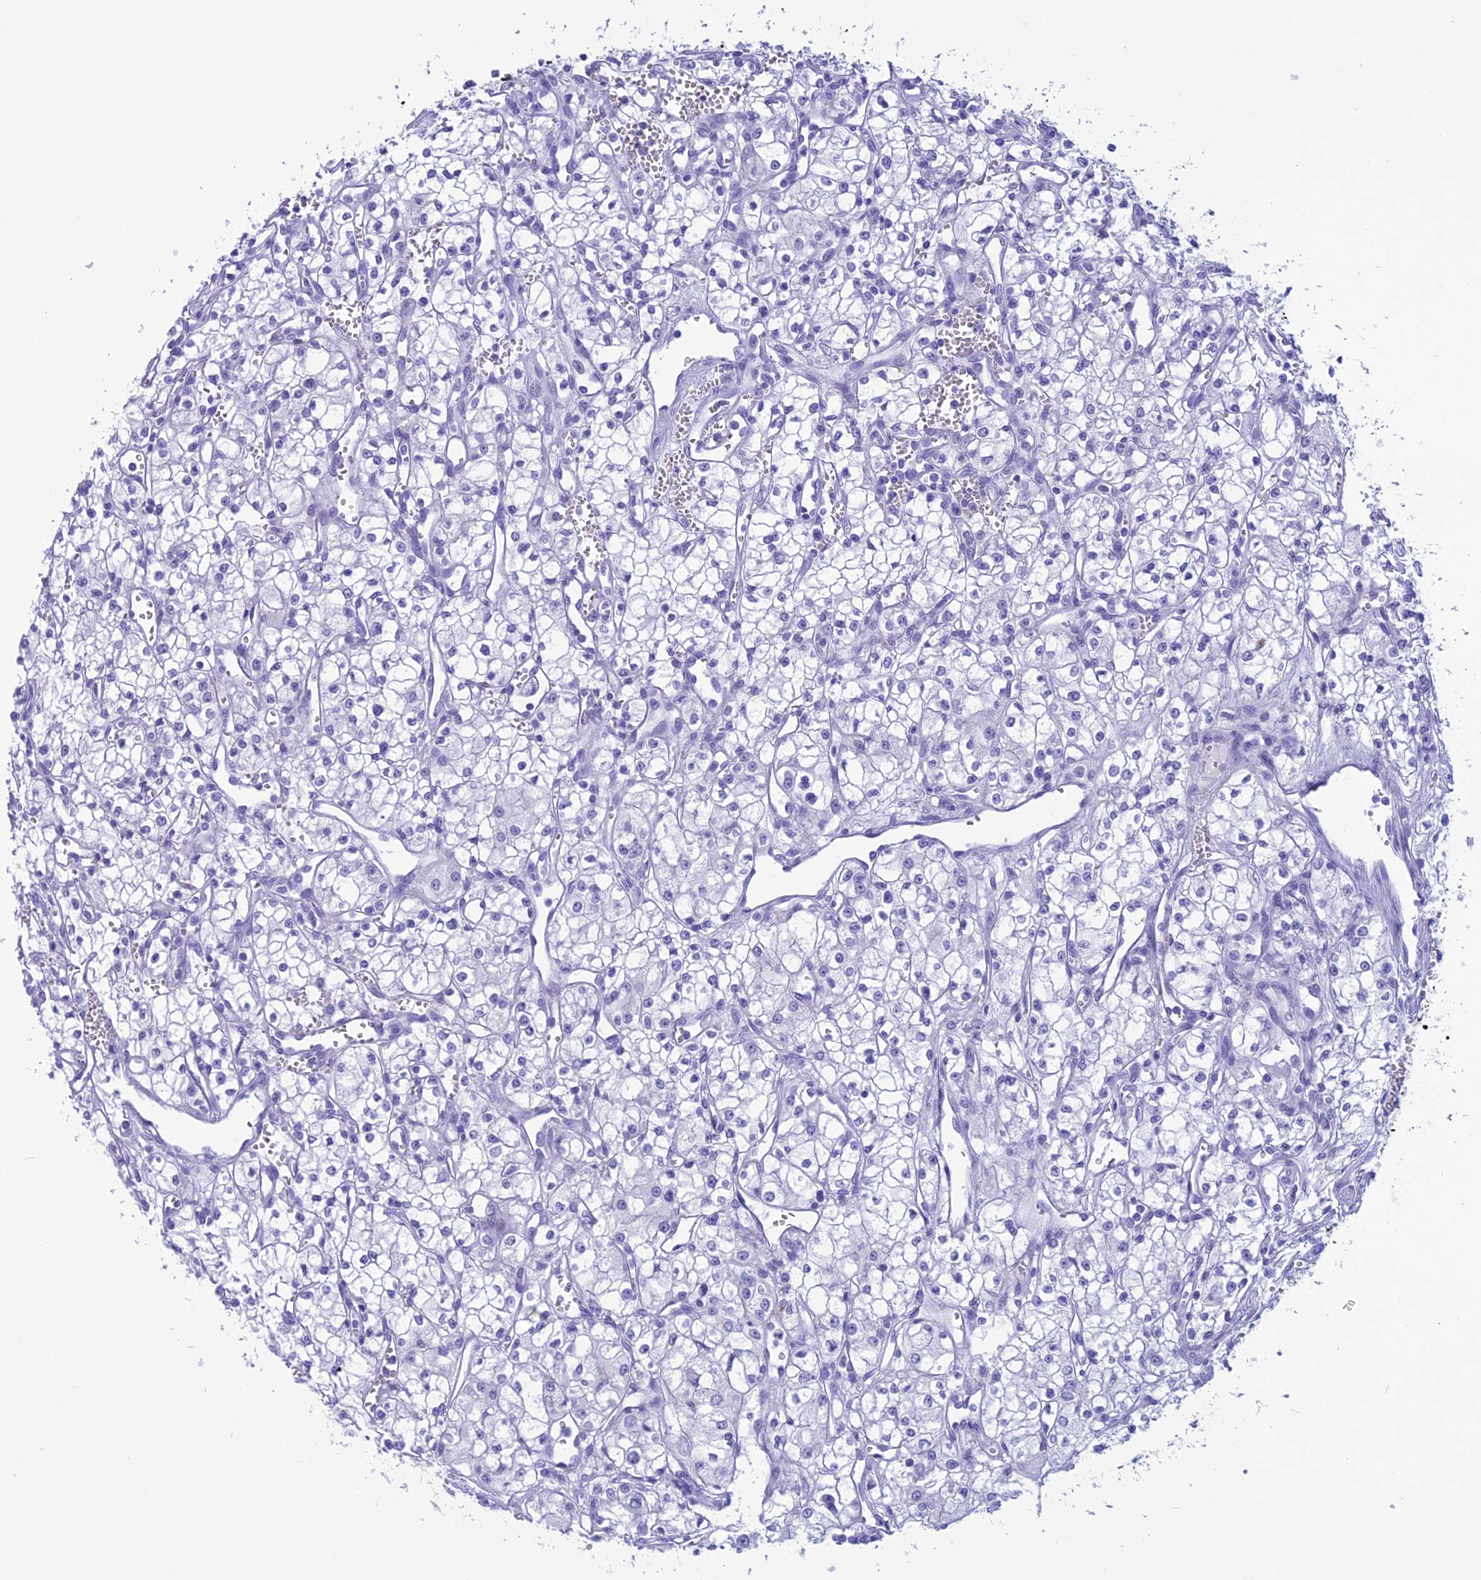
{"staining": {"intensity": "negative", "quantity": "none", "location": "none"}, "tissue": "renal cancer", "cell_type": "Tumor cells", "image_type": "cancer", "snomed": [{"axis": "morphology", "description": "Adenocarcinoma, NOS"}, {"axis": "topography", "description": "Kidney"}], "caption": "A micrograph of renal cancer (adenocarcinoma) stained for a protein exhibits no brown staining in tumor cells. (DAB (3,3'-diaminobenzidine) immunohistochemistry (IHC) with hematoxylin counter stain).", "gene": "TRAM1L1", "patient": {"sex": "male", "age": 59}}